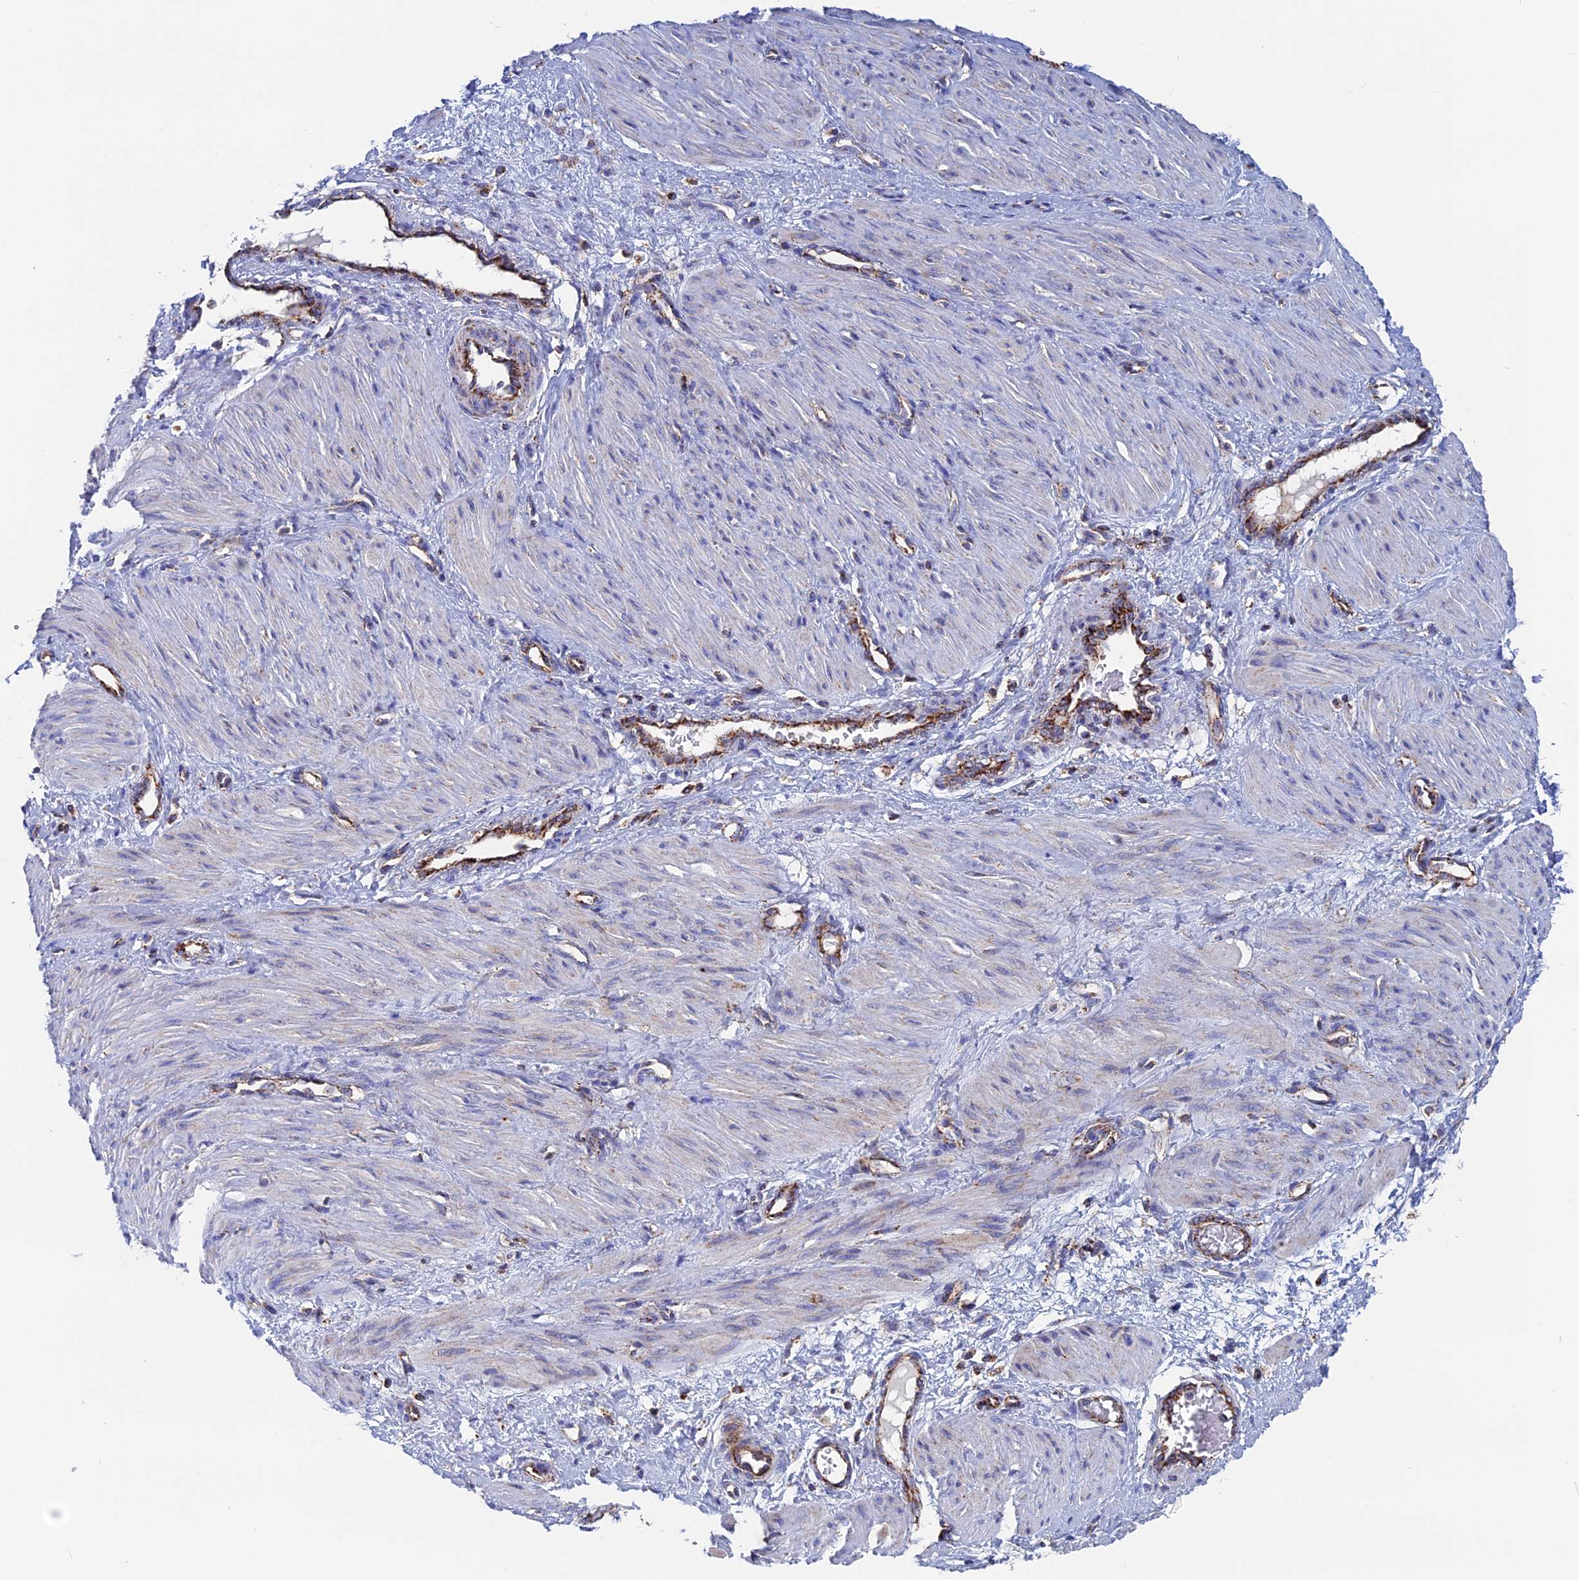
{"staining": {"intensity": "weak", "quantity": "<25%", "location": "cytoplasmic/membranous"}, "tissue": "smooth muscle", "cell_type": "Smooth muscle cells", "image_type": "normal", "snomed": [{"axis": "morphology", "description": "Normal tissue, NOS"}, {"axis": "topography", "description": "Endometrium"}], "caption": "A high-resolution image shows immunohistochemistry staining of benign smooth muscle, which shows no significant staining in smooth muscle cells.", "gene": "WDR83", "patient": {"sex": "female", "age": 33}}